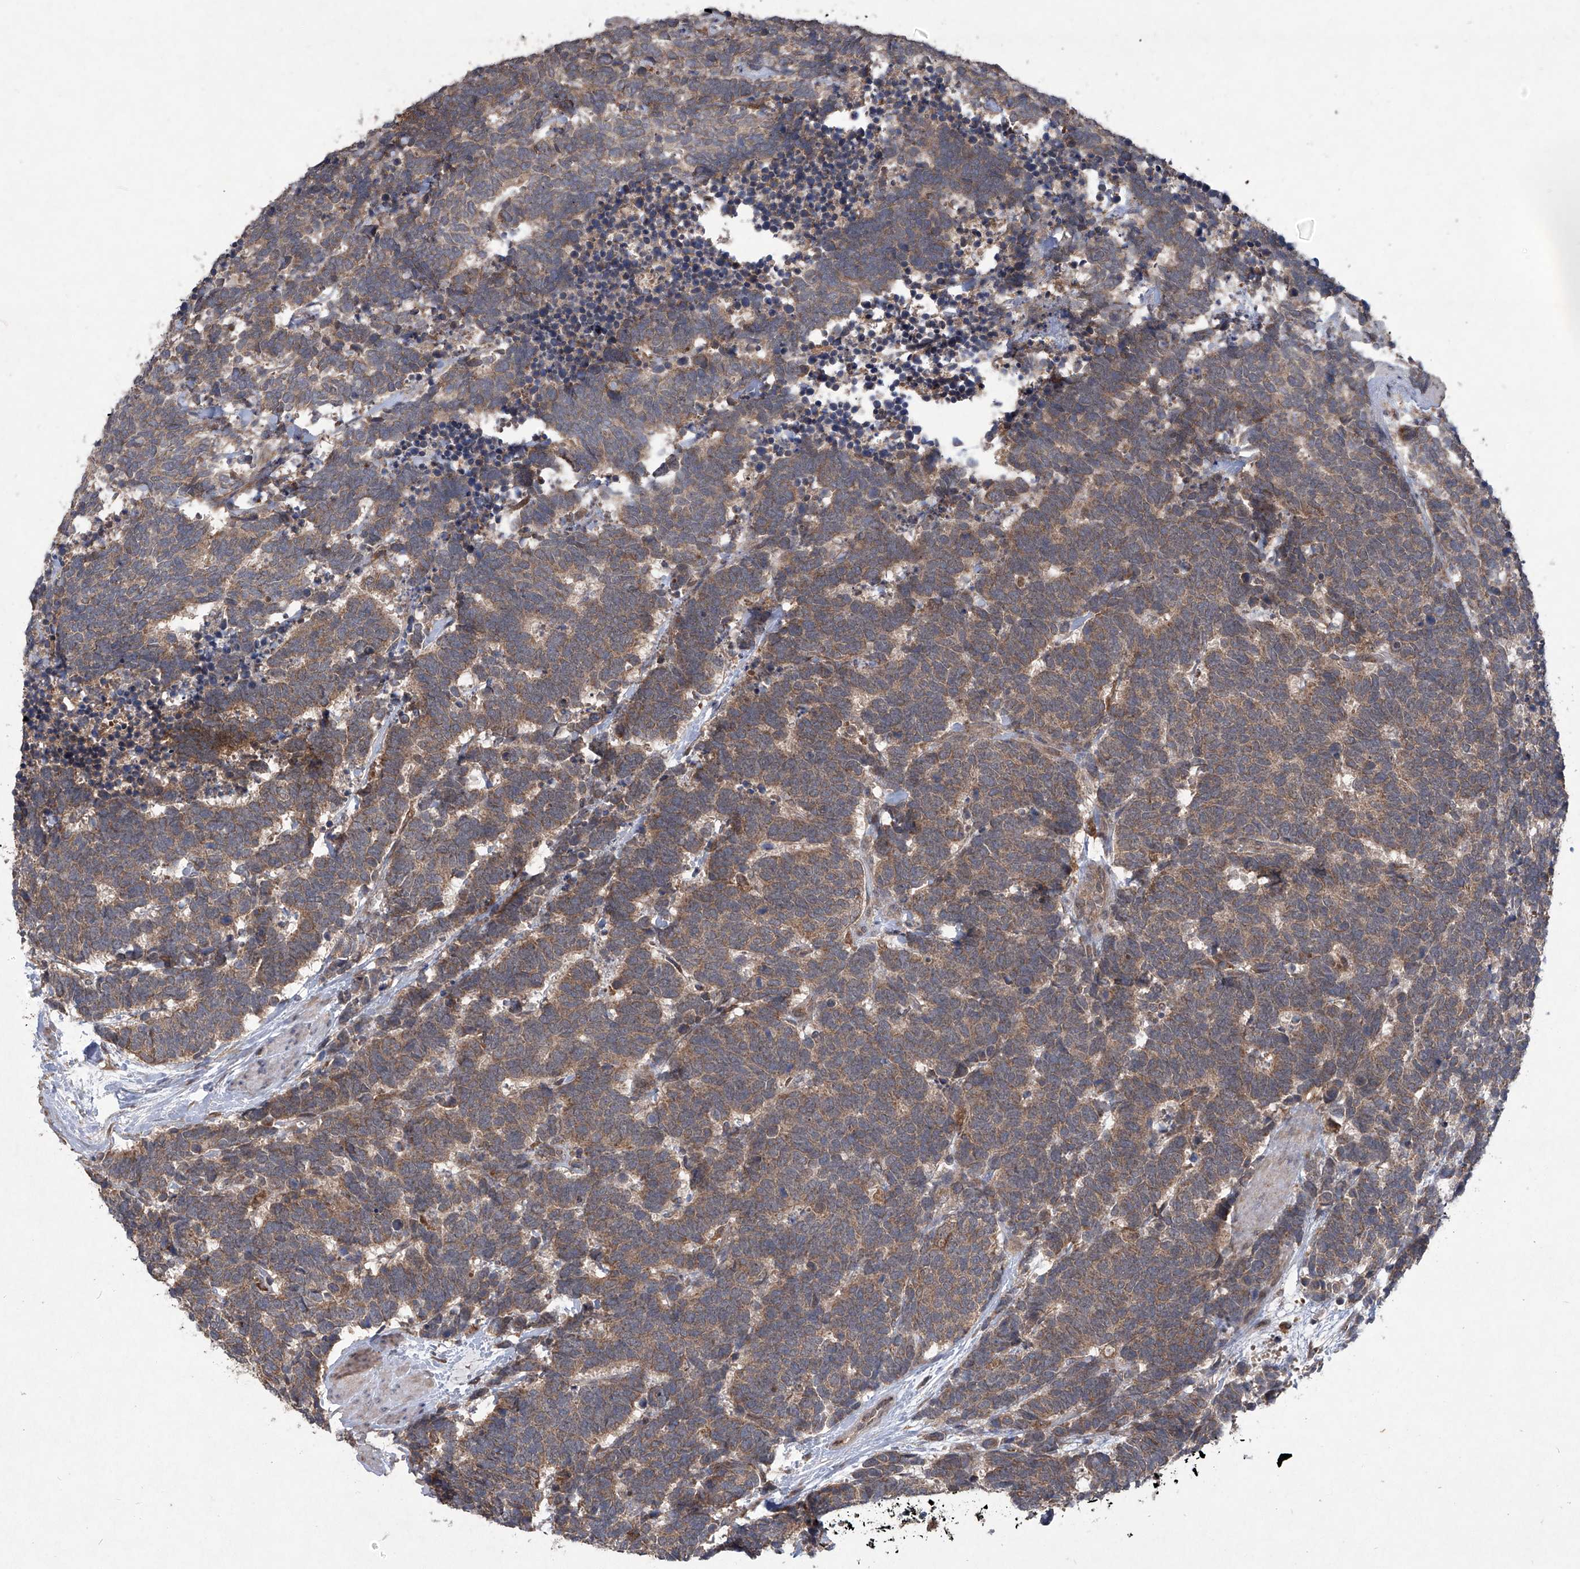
{"staining": {"intensity": "moderate", "quantity": ">75%", "location": "cytoplasmic/membranous"}, "tissue": "carcinoid", "cell_type": "Tumor cells", "image_type": "cancer", "snomed": [{"axis": "morphology", "description": "Carcinoma, NOS"}, {"axis": "morphology", "description": "Carcinoid, malignant, NOS"}, {"axis": "topography", "description": "Urinary bladder"}], "caption": "Immunohistochemistry image of human carcinoid stained for a protein (brown), which reveals medium levels of moderate cytoplasmic/membranous staining in about >75% of tumor cells.", "gene": "SUMF2", "patient": {"sex": "male", "age": 57}}